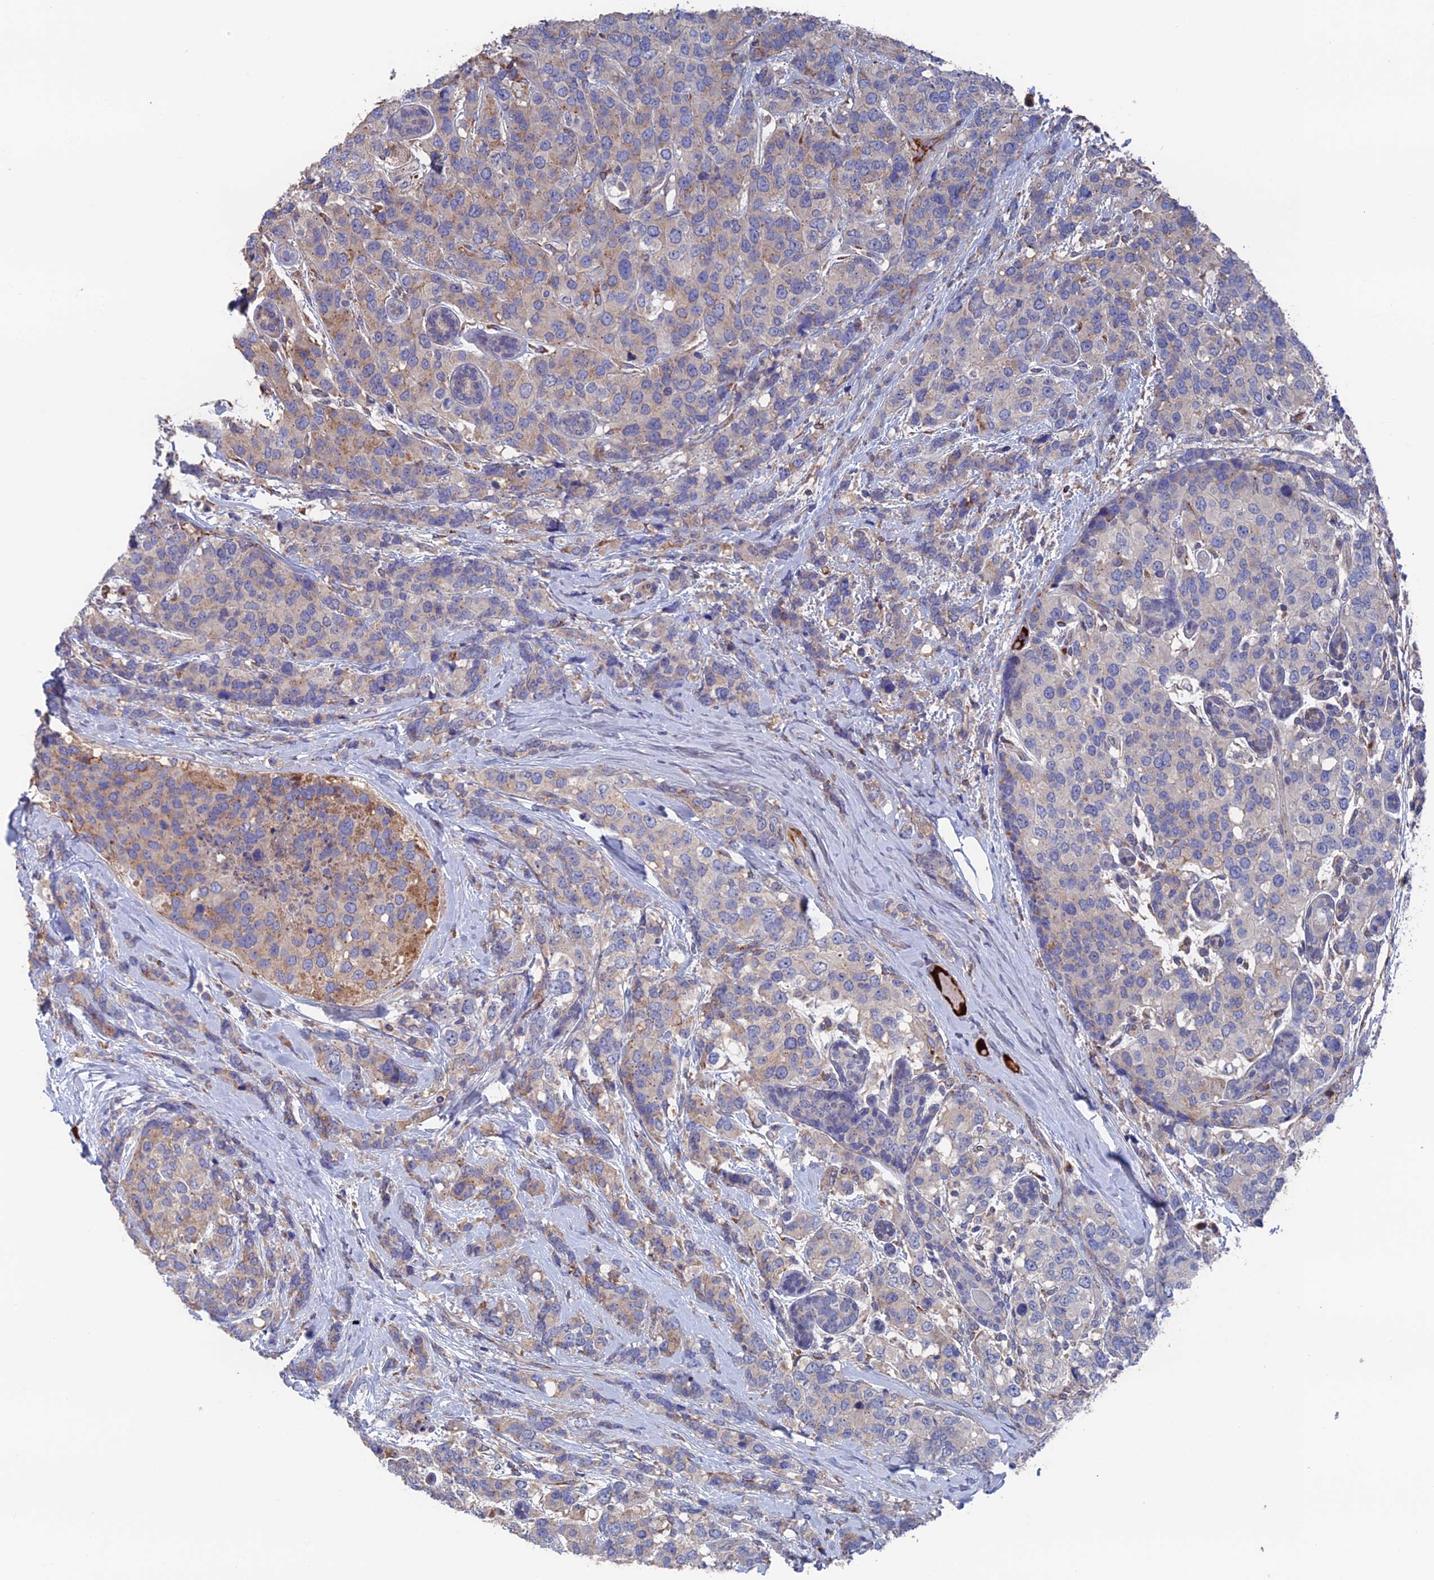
{"staining": {"intensity": "moderate", "quantity": "<25%", "location": "cytoplasmic/membranous"}, "tissue": "breast cancer", "cell_type": "Tumor cells", "image_type": "cancer", "snomed": [{"axis": "morphology", "description": "Lobular carcinoma"}, {"axis": "topography", "description": "Breast"}], "caption": "About <25% of tumor cells in human breast lobular carcinoma demonstrate moderate cytoplasmic/membranous protein staining as visualized by brown immunohistochemical staining.", "gene": "HPF1", "patient": {"sex": "female", "age": 59}}